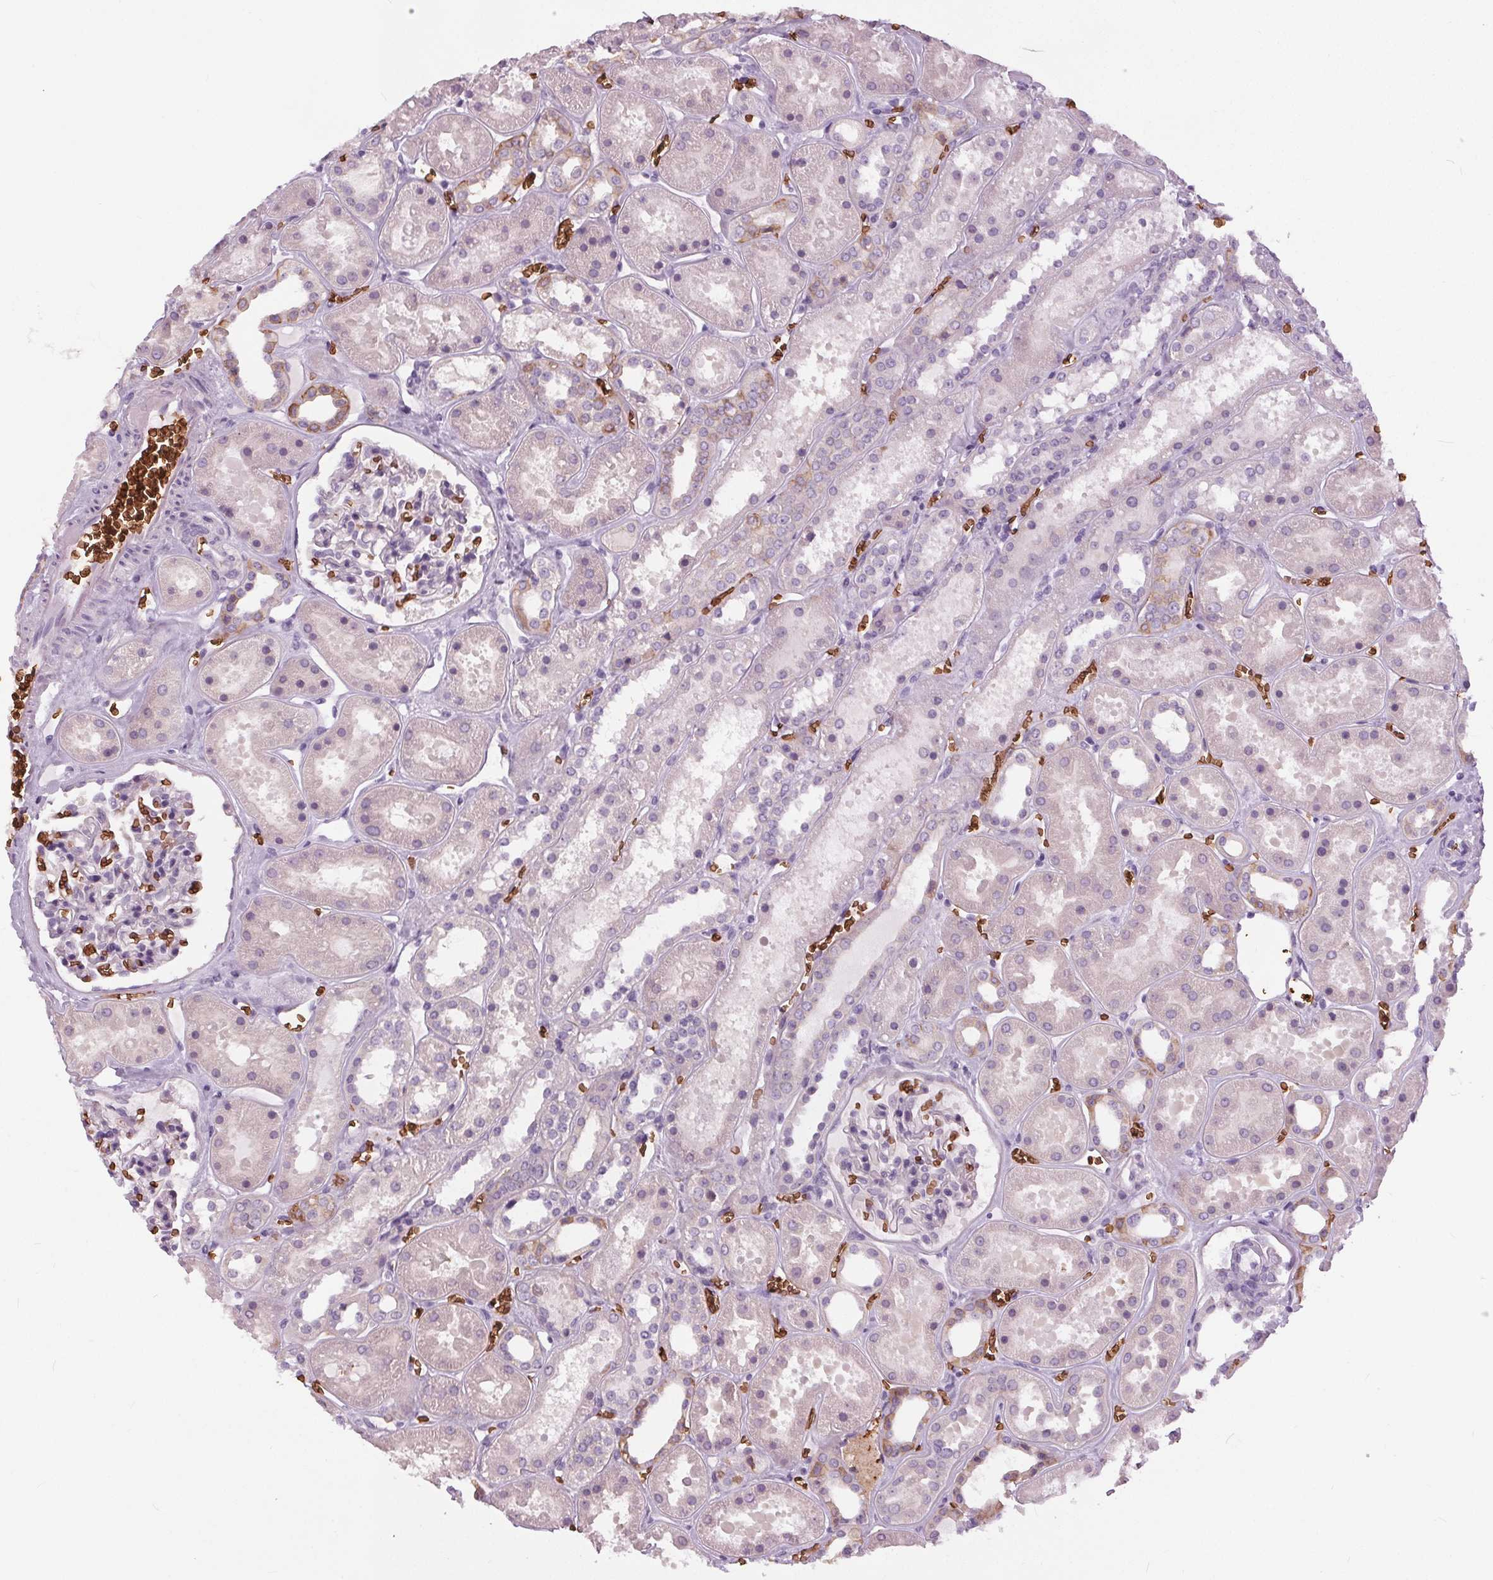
{"staining": {"intensity": "negative", "quantity": "none", "location": "none"}, "tissue": "kidney", "cell_type": "Cells in glomeruli", "image_type": "normal", "snomed": [{"axis": "morphology", "description": "Normal tissue, NOS"}, {"axis": "topography", "description": "Kidney"}], "caption": "Unremarkable kidney was stained to show a protein in brown. There is no significant staining in cells in glomeruli.", "gene": "SLC4A1", "patient": {"sex": "female", "age": 41}}